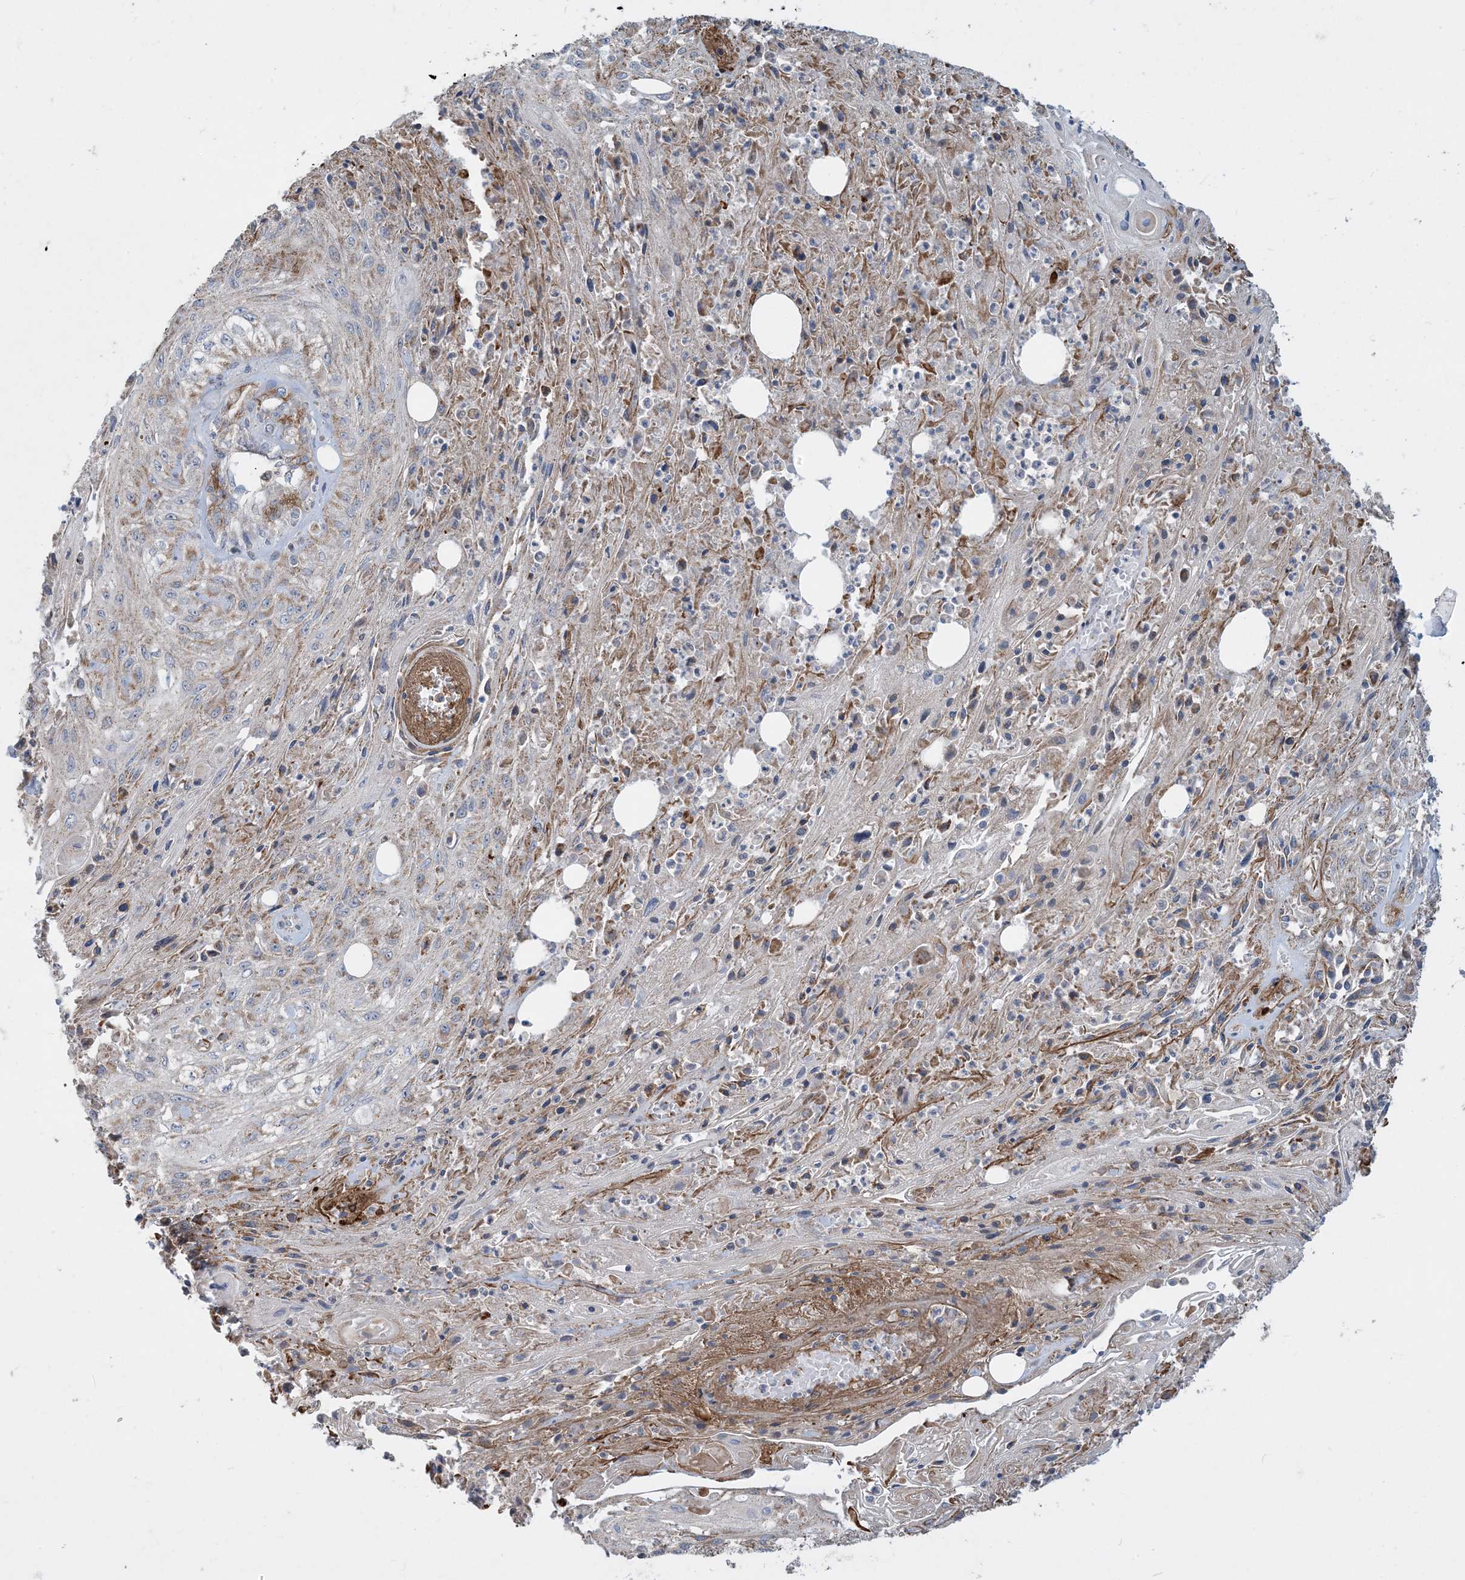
{"staining": {"intensity": "moderate", "quantity": "<25%", "location": "cytoplasmic/membranous"}, "tissue": "skin cancer", "cell_type": "Tumor cells", "image_type": "cancer", "snomed": [{"axis": "morphology", "description": "Squamous cell carcinoma, NOS"}, {"axis": "morphology", "description": "Squamous cell carcinoma, metastatic, NOS"}, {"axis": "topography", "description": "Skin"}, {"axis": "topography", "description": "Lymph node"}], "caption": "IHC (DAB) staining of skin cancer (metastatic squamous cell carcinoma) shows moderate cytoplasmic/membranous protein positivity in approximately <25% of tumor cells.", "gene": "ECHDC1", "patient": {"sex": "male", "age": 75}}